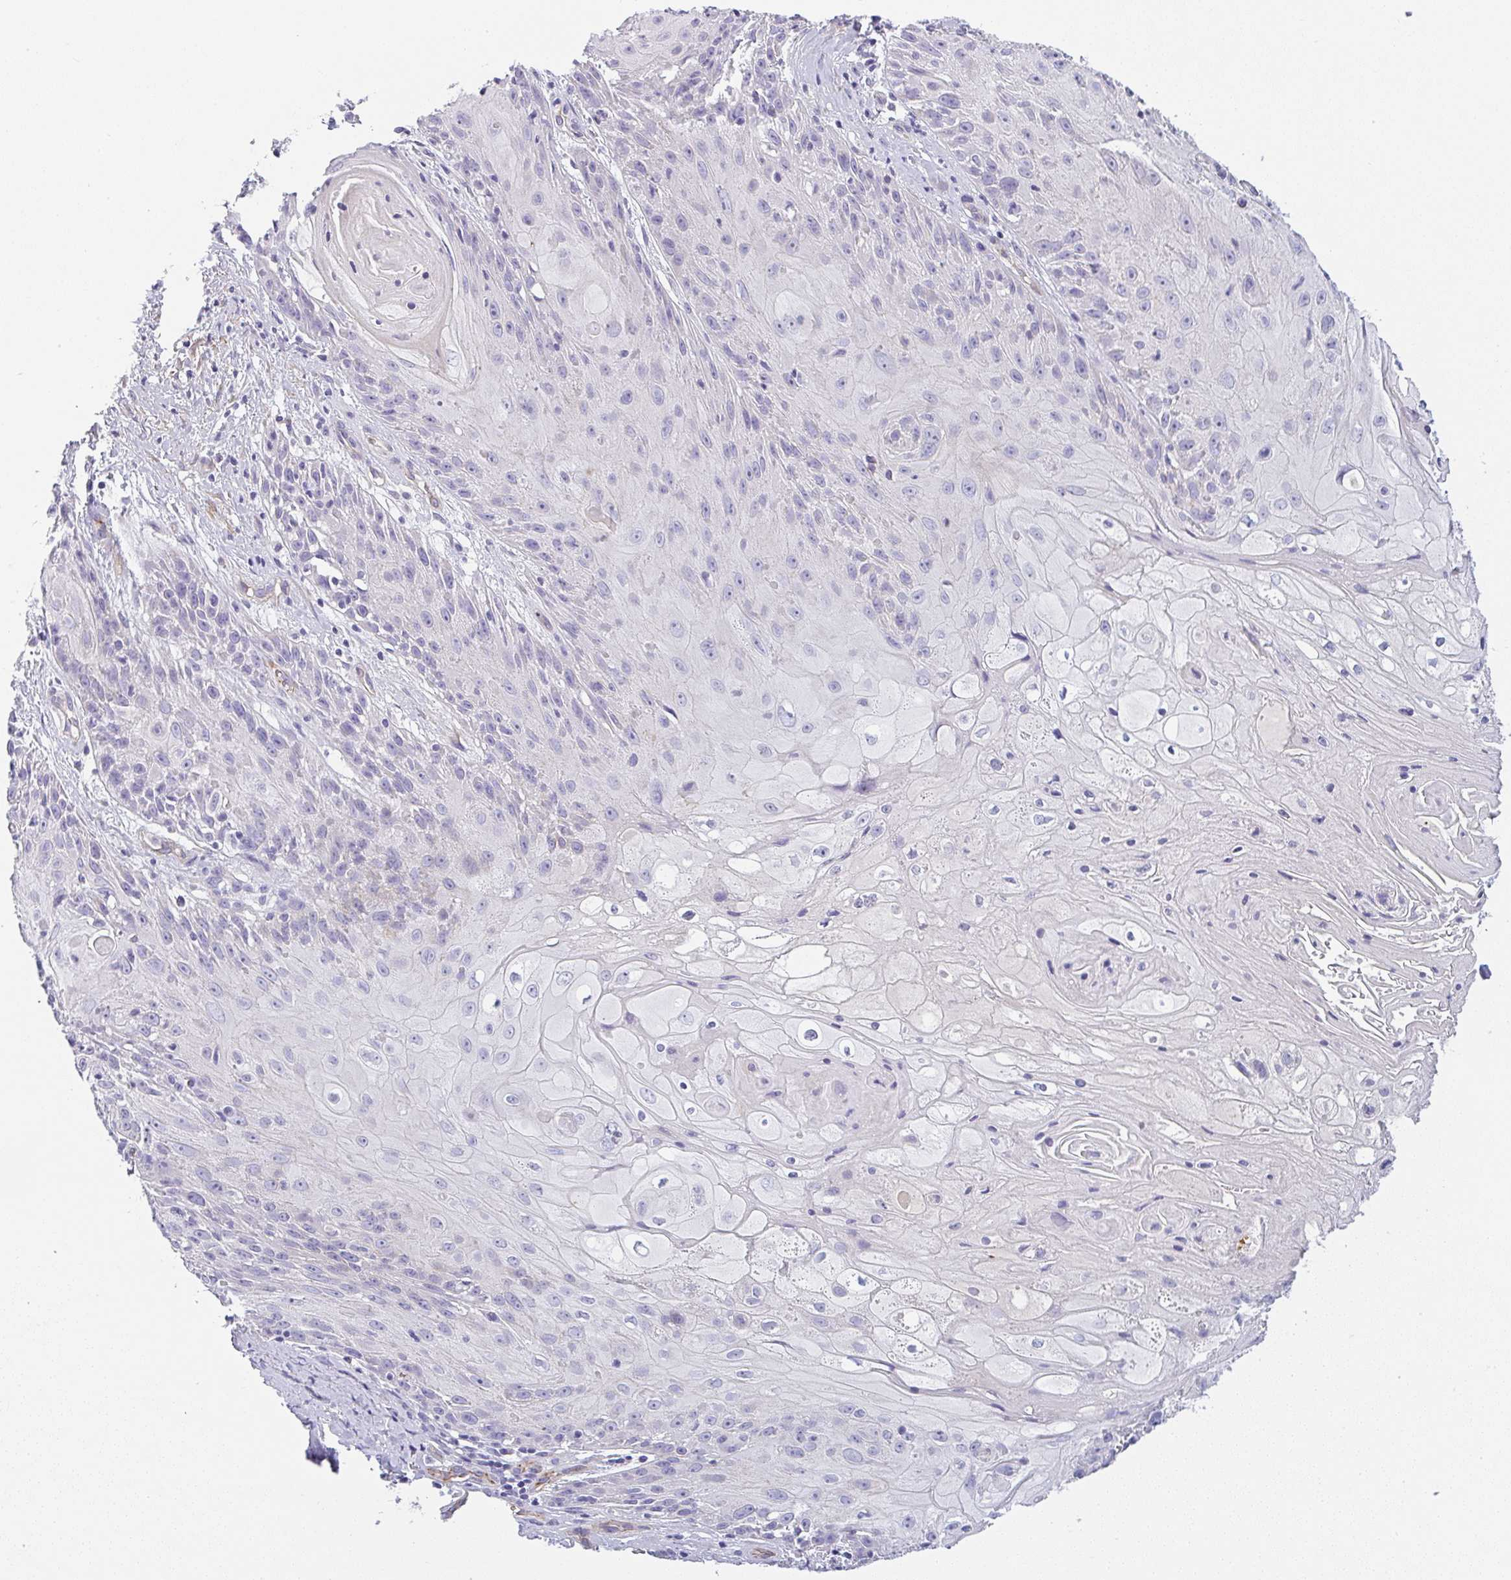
{"staining": {"intensity": "negative", "quantity": "none", "location": "none"}, "tissue": "skin cancer", "cell_type": "Tumor cells", "image_type": "cancer", "snomed": [{"axis": "morphology", "description": "Squamous cell carcinoma, NOS"}, {"axis": "topography", "description": "Skin"}, {"axis": "topography", "description": "Vulva"}], "caption": "Immunohistochemistry of human skin squamous cell carcinoma shows no positivity in tumor cells. Nuclei are stained in blue.", "gene": "LPAR4", "patient": {"sex": "female", "age": 76}}